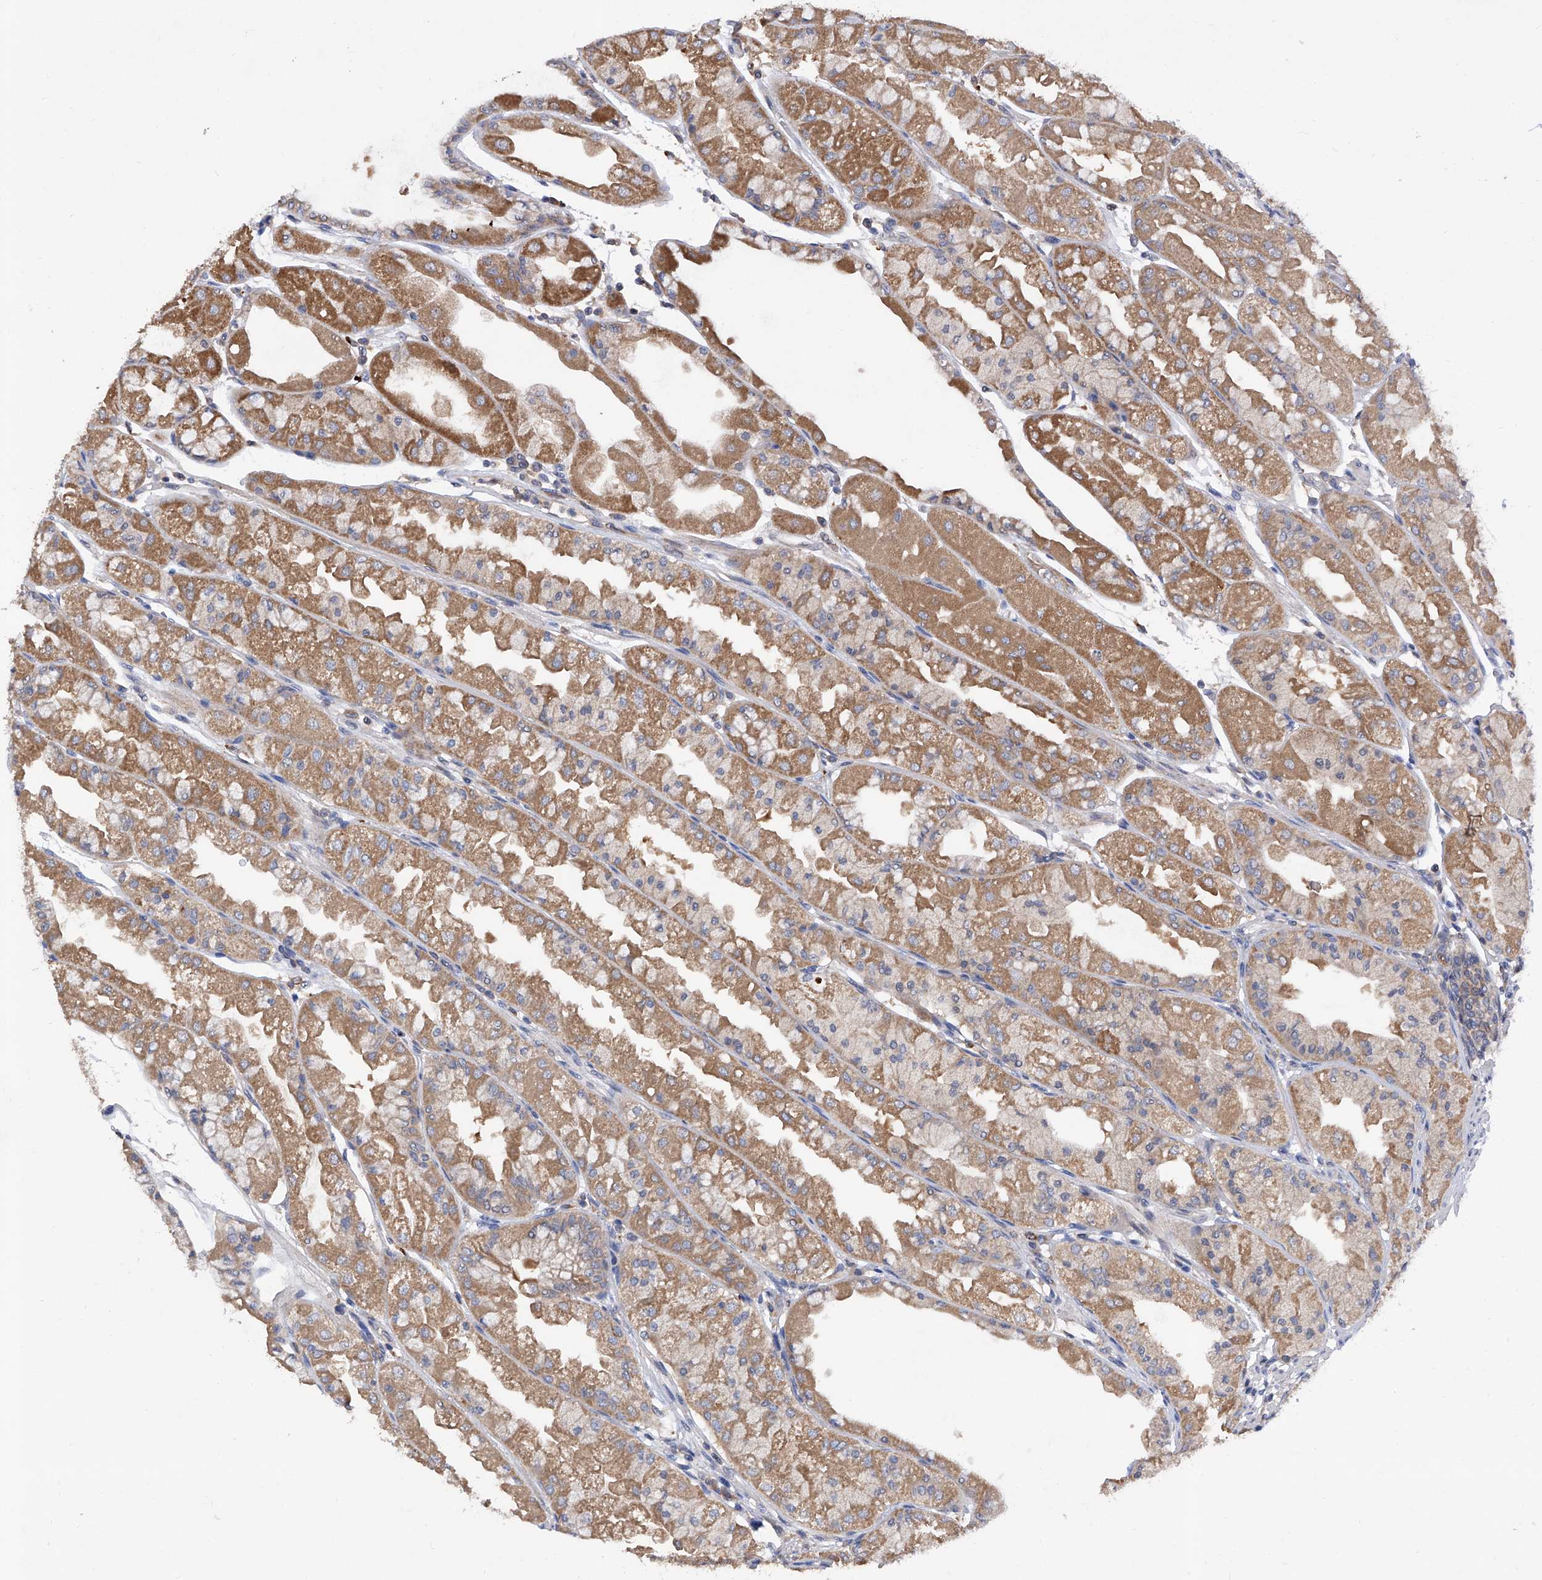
{"staining": {"intensity": "moderate", "quantity": ">75%", "location": "cytoplasmic/membranous"}, "tissue": "stomach", "cell_type": "Glandular cells", "image_type": "normal", "snomed": [{"axis": "morphology", "description": "Normal tissue, NOS"}, {"axis": "topography", "description": "Stomach, upper"}], "caption": "Stomach was stained to show a protein in brown. There is medium levels of moderate cytoplasmic/membranous positivity in approximately >75% of glandular cells. (DAB (3,3'-diaminobenzidine) IHC with brightfield microscopy, high magnification).", "gene": "SPATA20", "patient": {"sex": "male", "age": 47}}